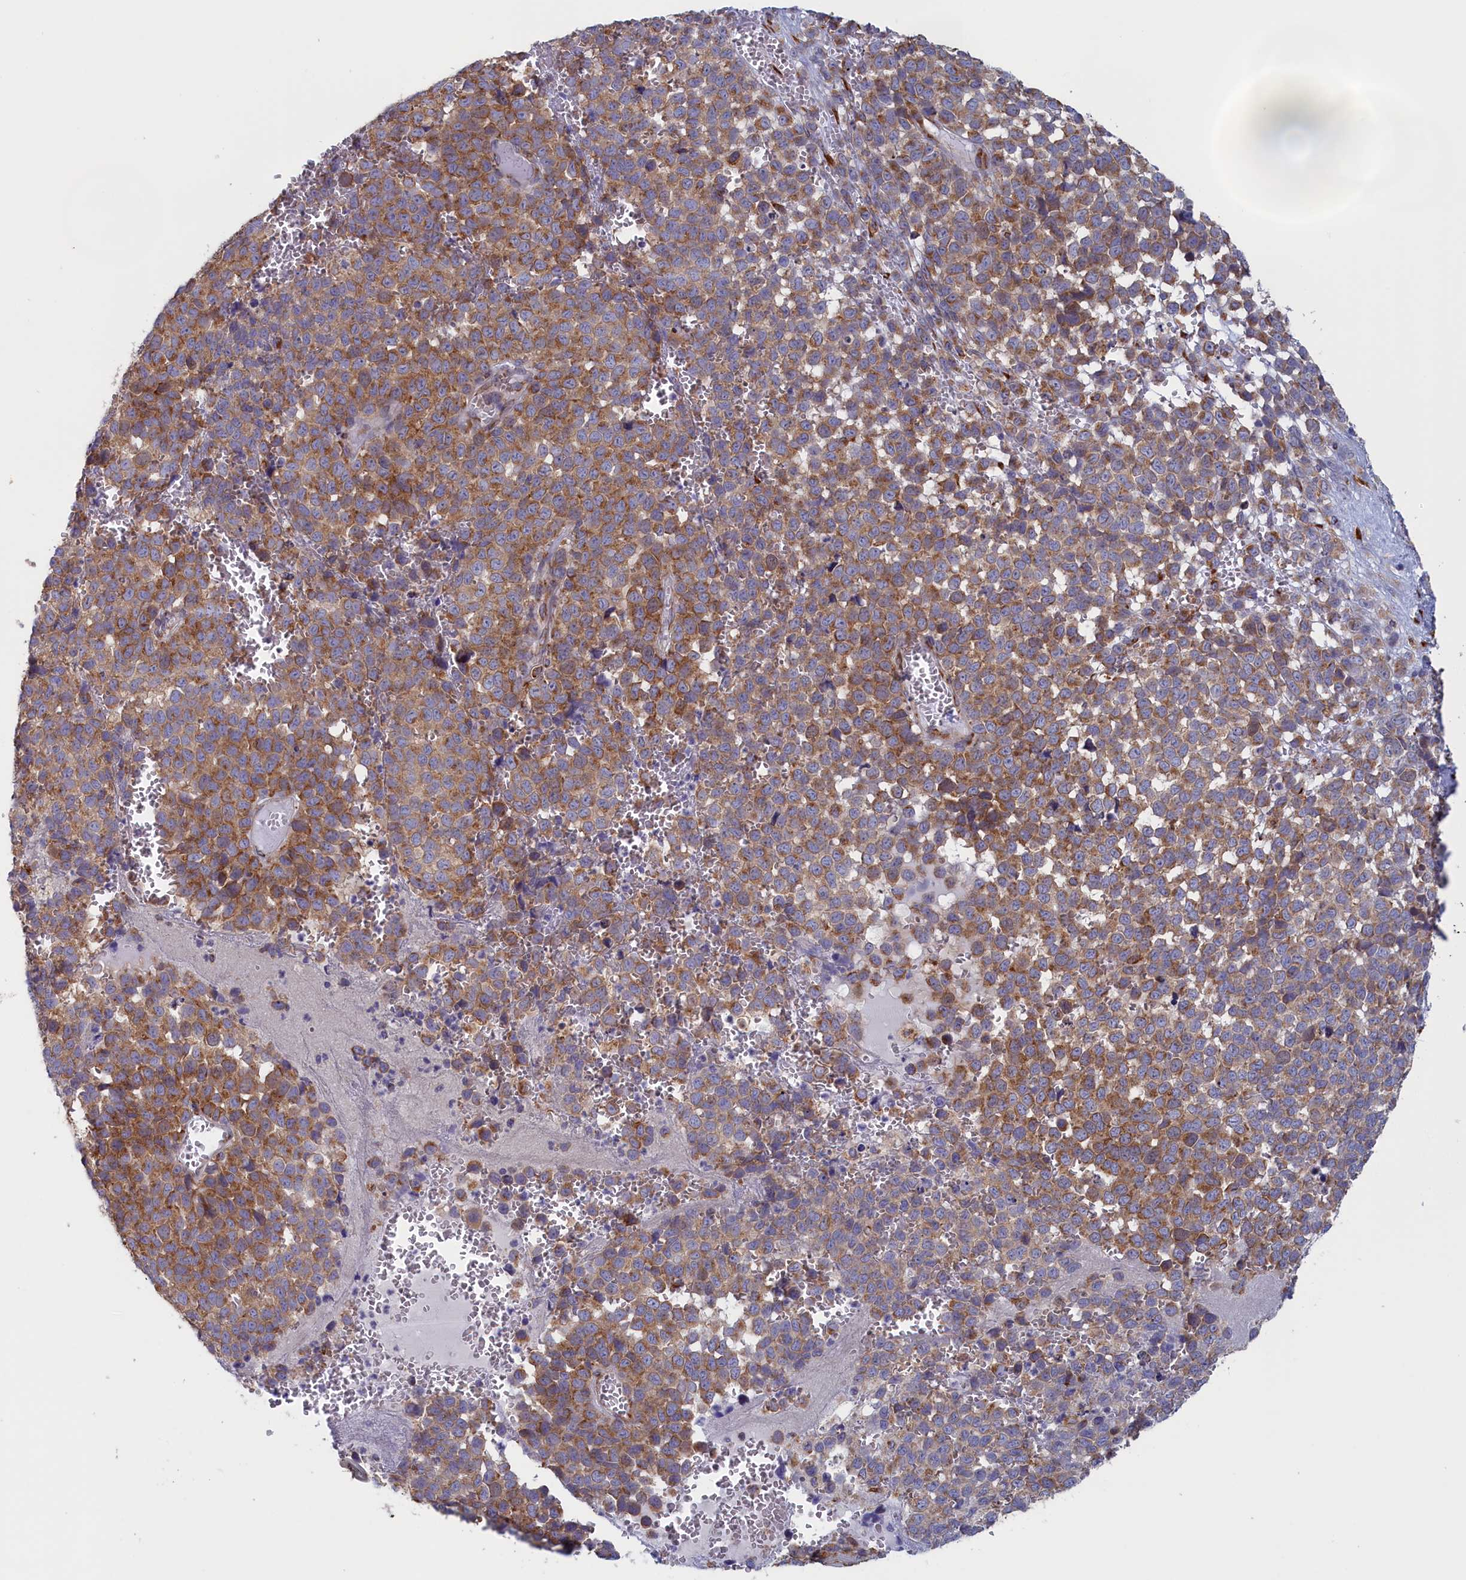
{"staining": {"intensity": "moderate", "quantity": ">75%", "location": "cytoplasmic/membranous"}, "tissue": "melanoma", "cell_type": "Tumor cells", "image_type": "cancer", "snomed": [{"axis": "morphology", "description": "Malignant melanoma, NOS"}, {"axis": "topography", "description": "Nose, NOS"}], "caption": "Malignant melanoma stained for a protein demonstrates moderate cytoplasmic/membranous positivity in tumor cells.", "gene": "CCDC68", "patient": {"sex": "female", "age": 48}}